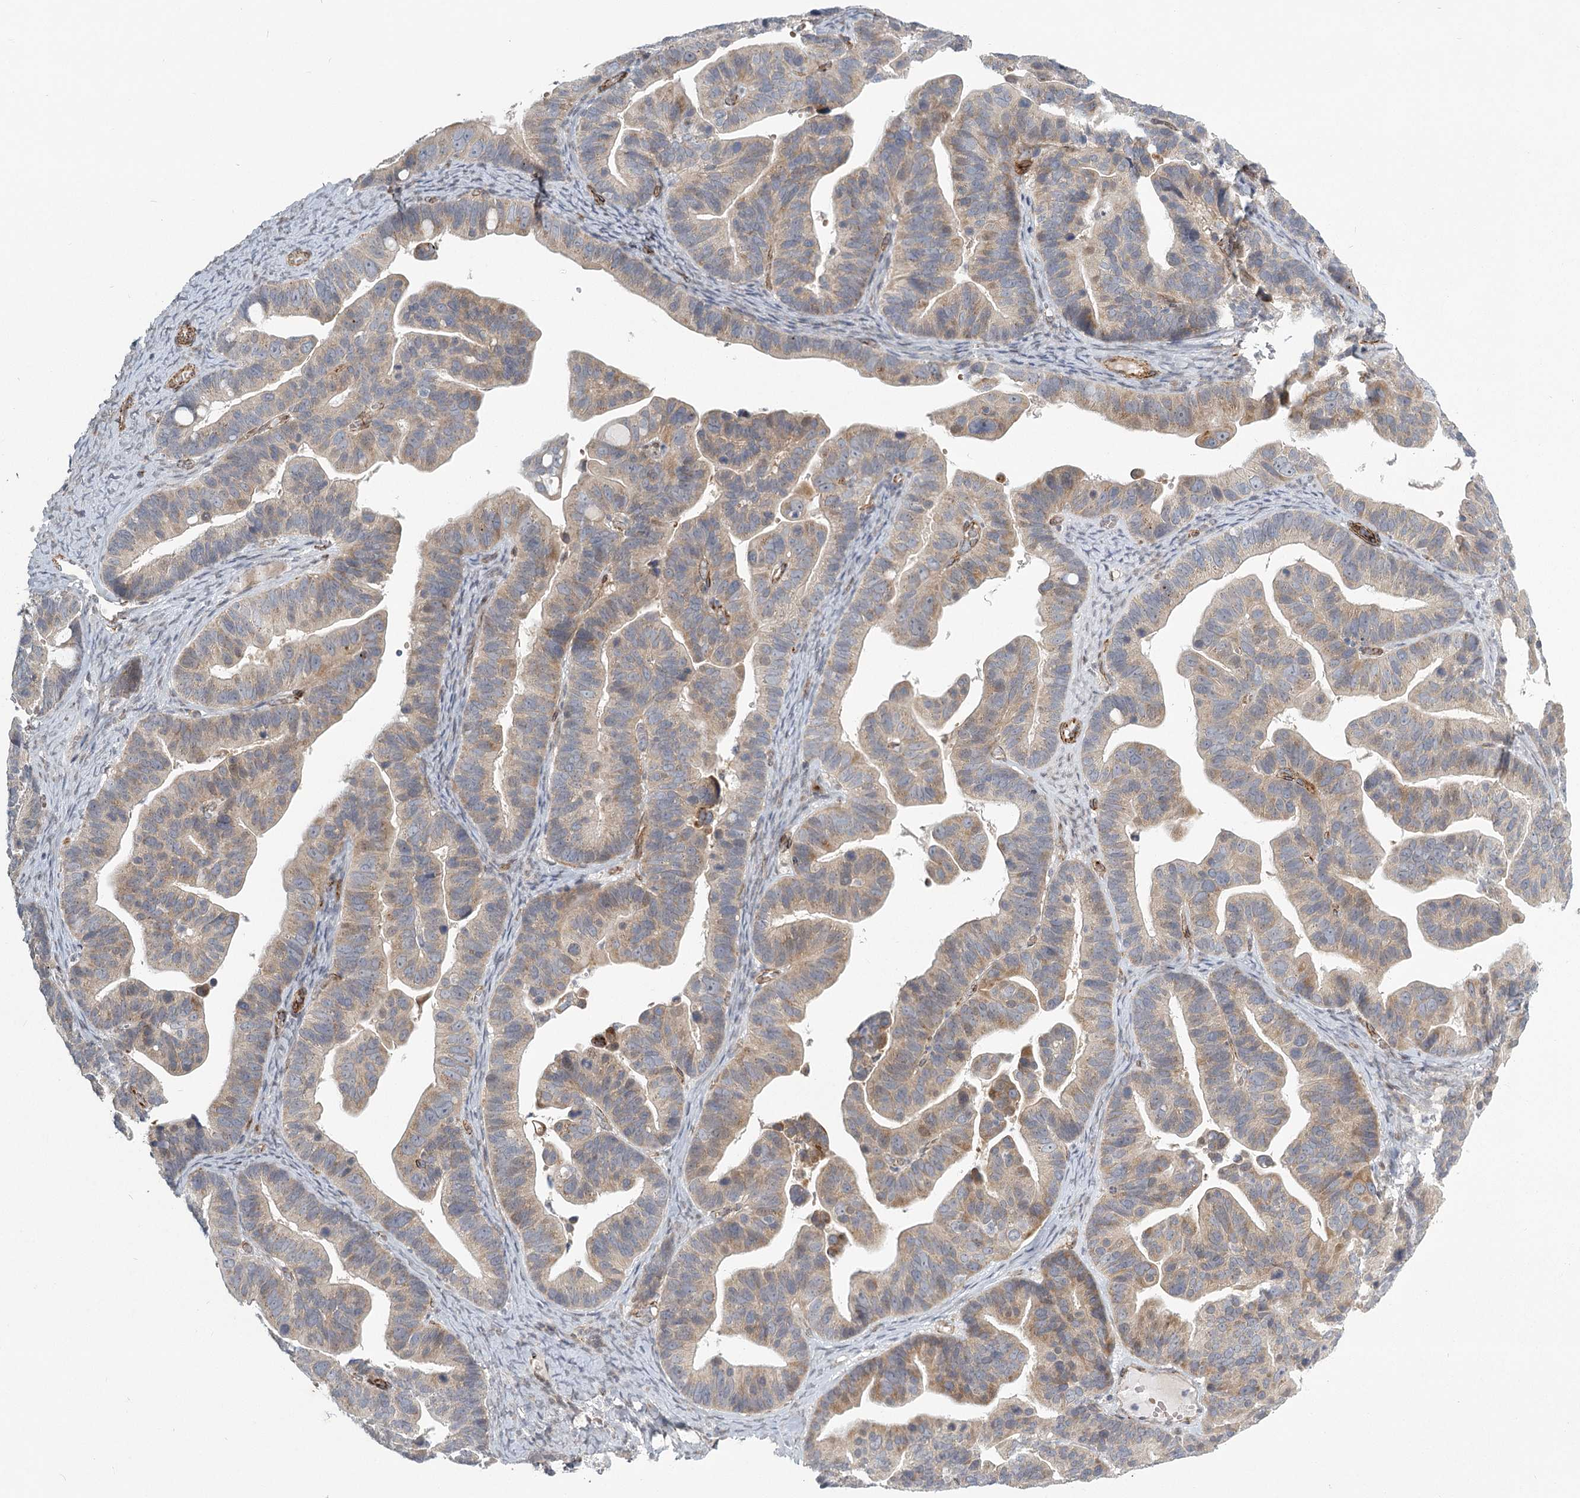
{"staining": {"intensity": "weak", "quantity": ">75%", "location": "cytoplasmic/membranous"}, "tissue": "ovarian cancer", "cell_type": "Tumor cells", "image_type": "cancer", "snomed": [{"axis": "morphology", "description": "Cystadenocarcinoma, serous, NOS"}, {"axis": "topography", "description": "Ovary"}], "caption": "An image showing weak cytoplasmic/membranous staining in about >75% of tumor cells in ovarian cancer, as visualized by brown immunohistochemical staining.", "gene": "MEPE", "patient": {"sex": "female", "age": 56}}